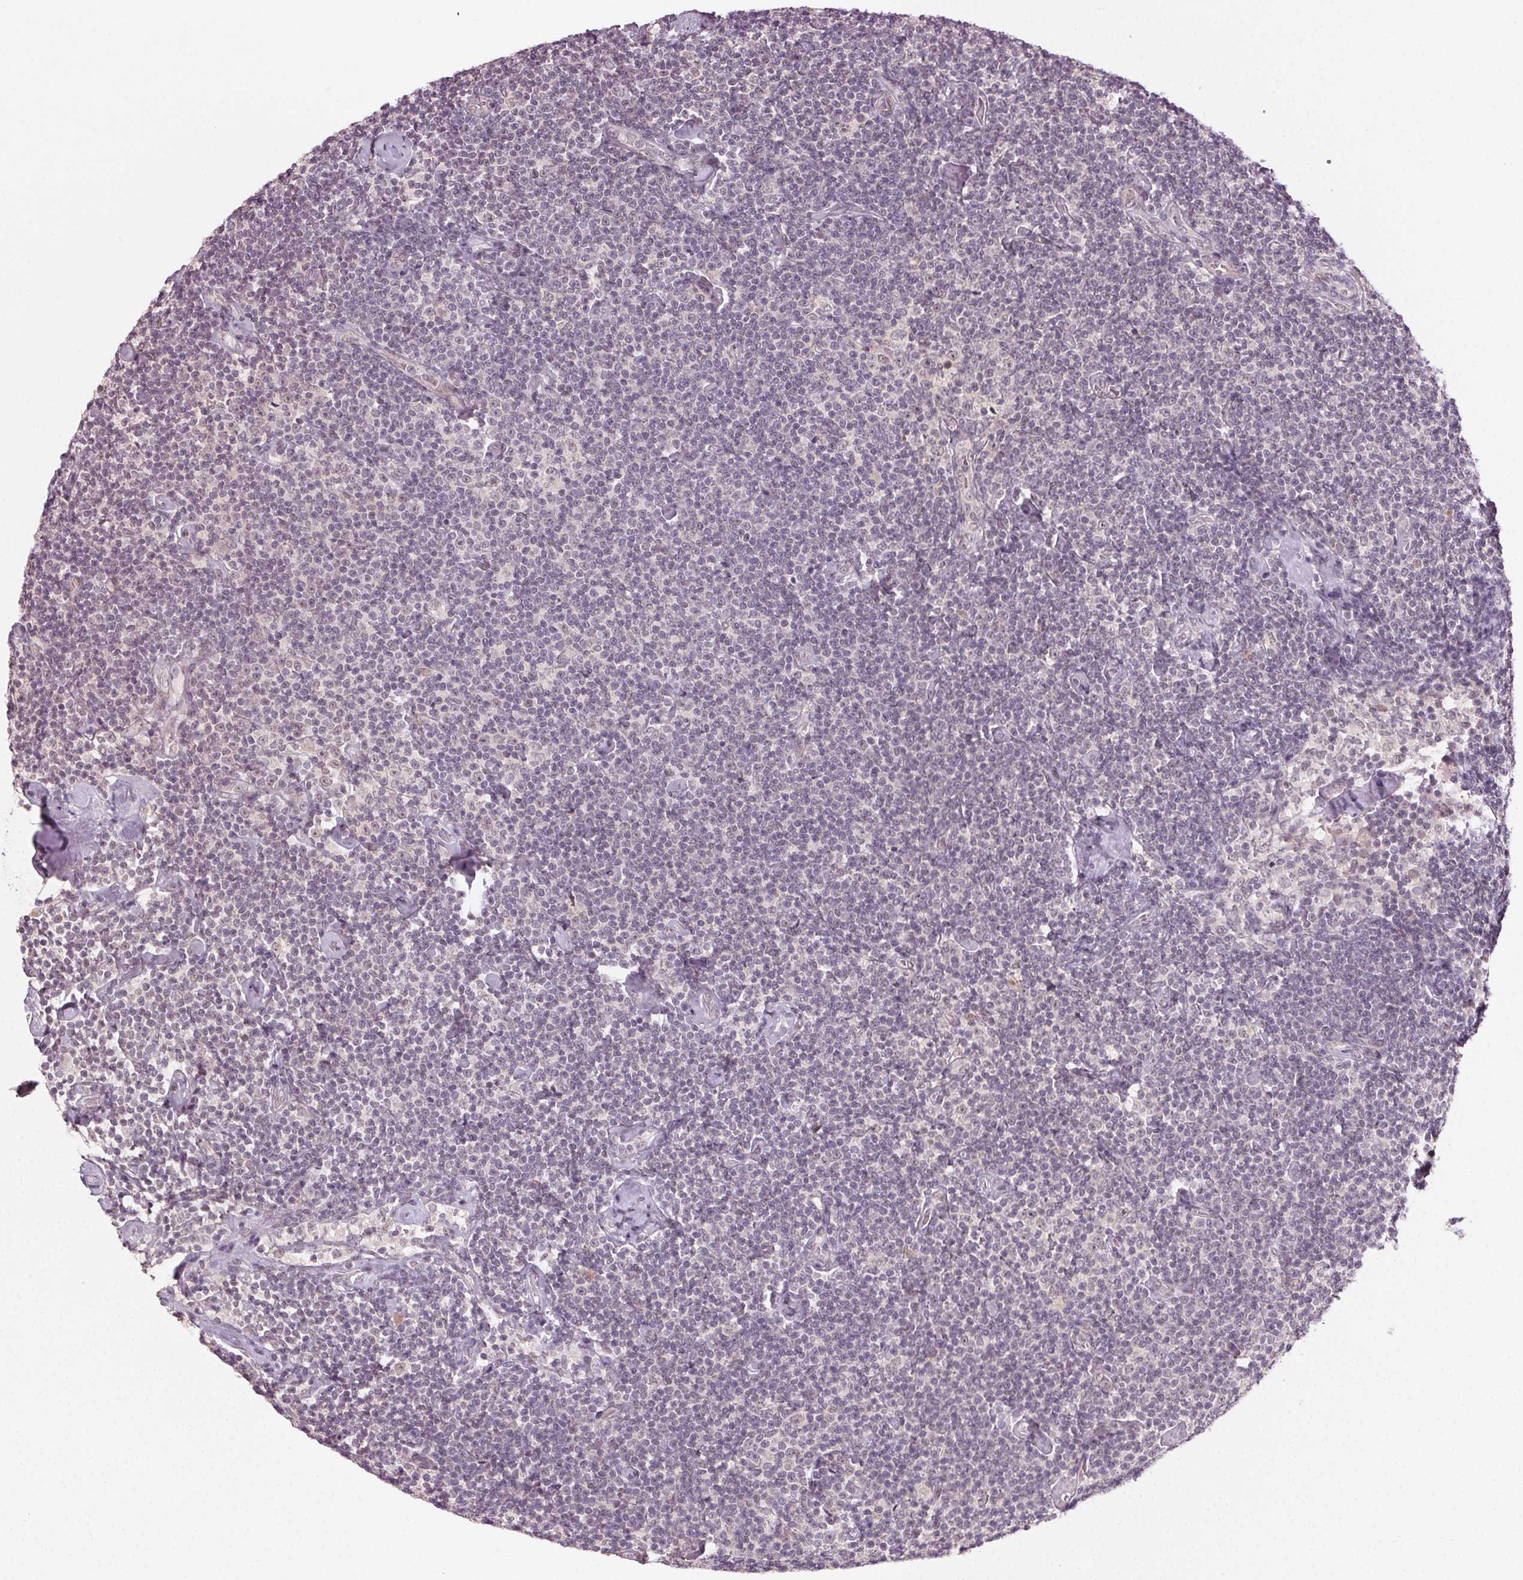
{"staining": {"intensity": "negative", "quantity": "none", "location": "none"}, "tissue": "lymphoma", "cell_type": "Tumor cells", "image_type": "cancer", "snomed": [{"axis": "morphology", "description": "Malignant lymphoma, non-Hodgkin's type, Low grade"}, {"axis": "topography", "description": "Lymph node"}], "caption": "High power microscopy image of an immunohistochemistry (IHC) histopathology image of lymphoma, revealing no significant expression in tumor cells.", "gene": "TUB", "patient": {"sex": "male", "age": 81}}